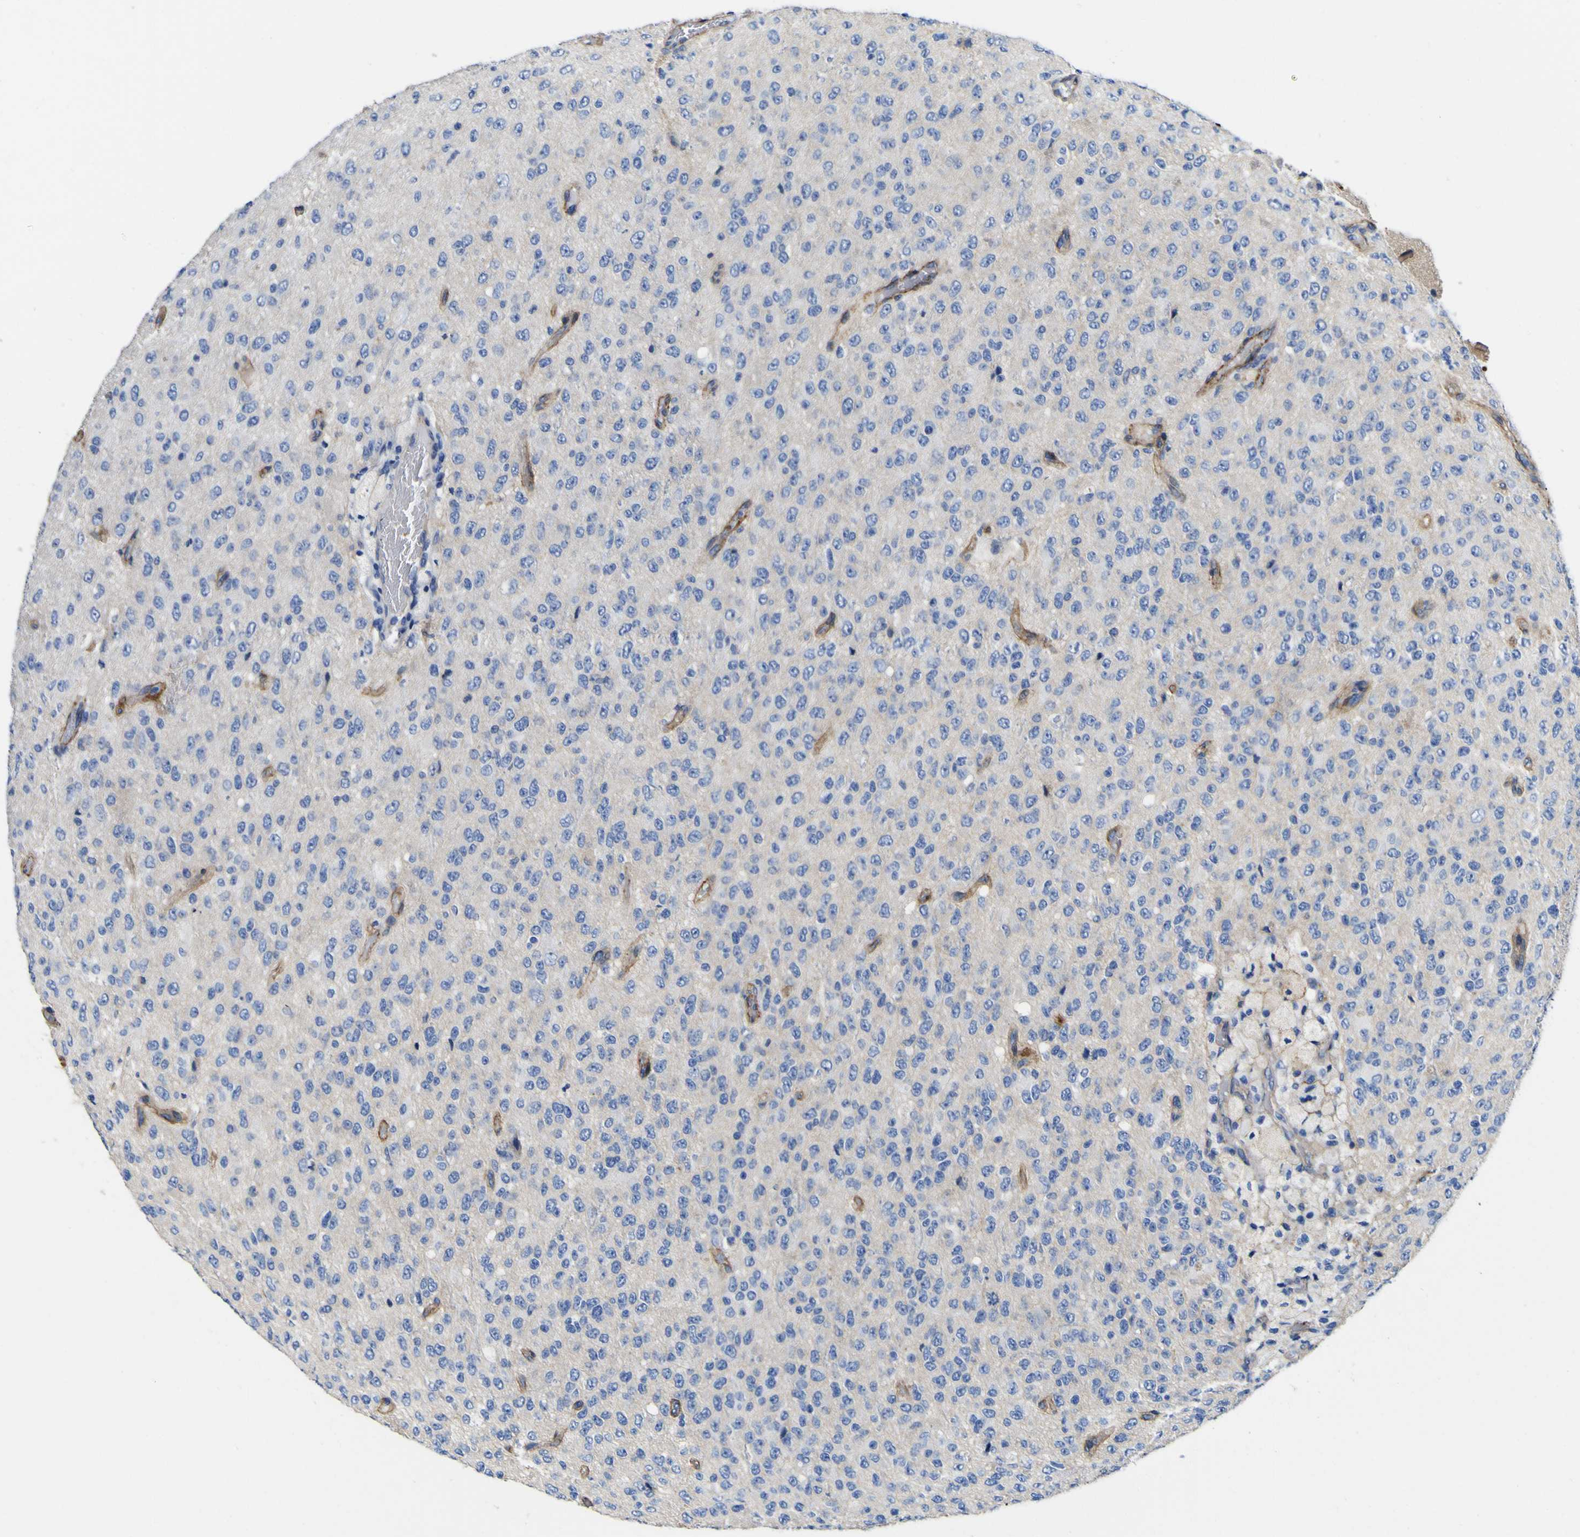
{"staining": {"intensity": "negative", "quantity": "none", "location": "none"}, "tissue": "glioma", "cell_type": "Tumor cells", "image_type": "cancer", "snomed": [{"axis": "morphology", "description": "Glioma, malignant, High grade"}, {"axis": "topography", "description": "pancreas cauda"}], "caption": "There is no significant positivity in tumor cells of glioma.", "gene": "CD151", "patient": {"sex": "male", "age": 60}}